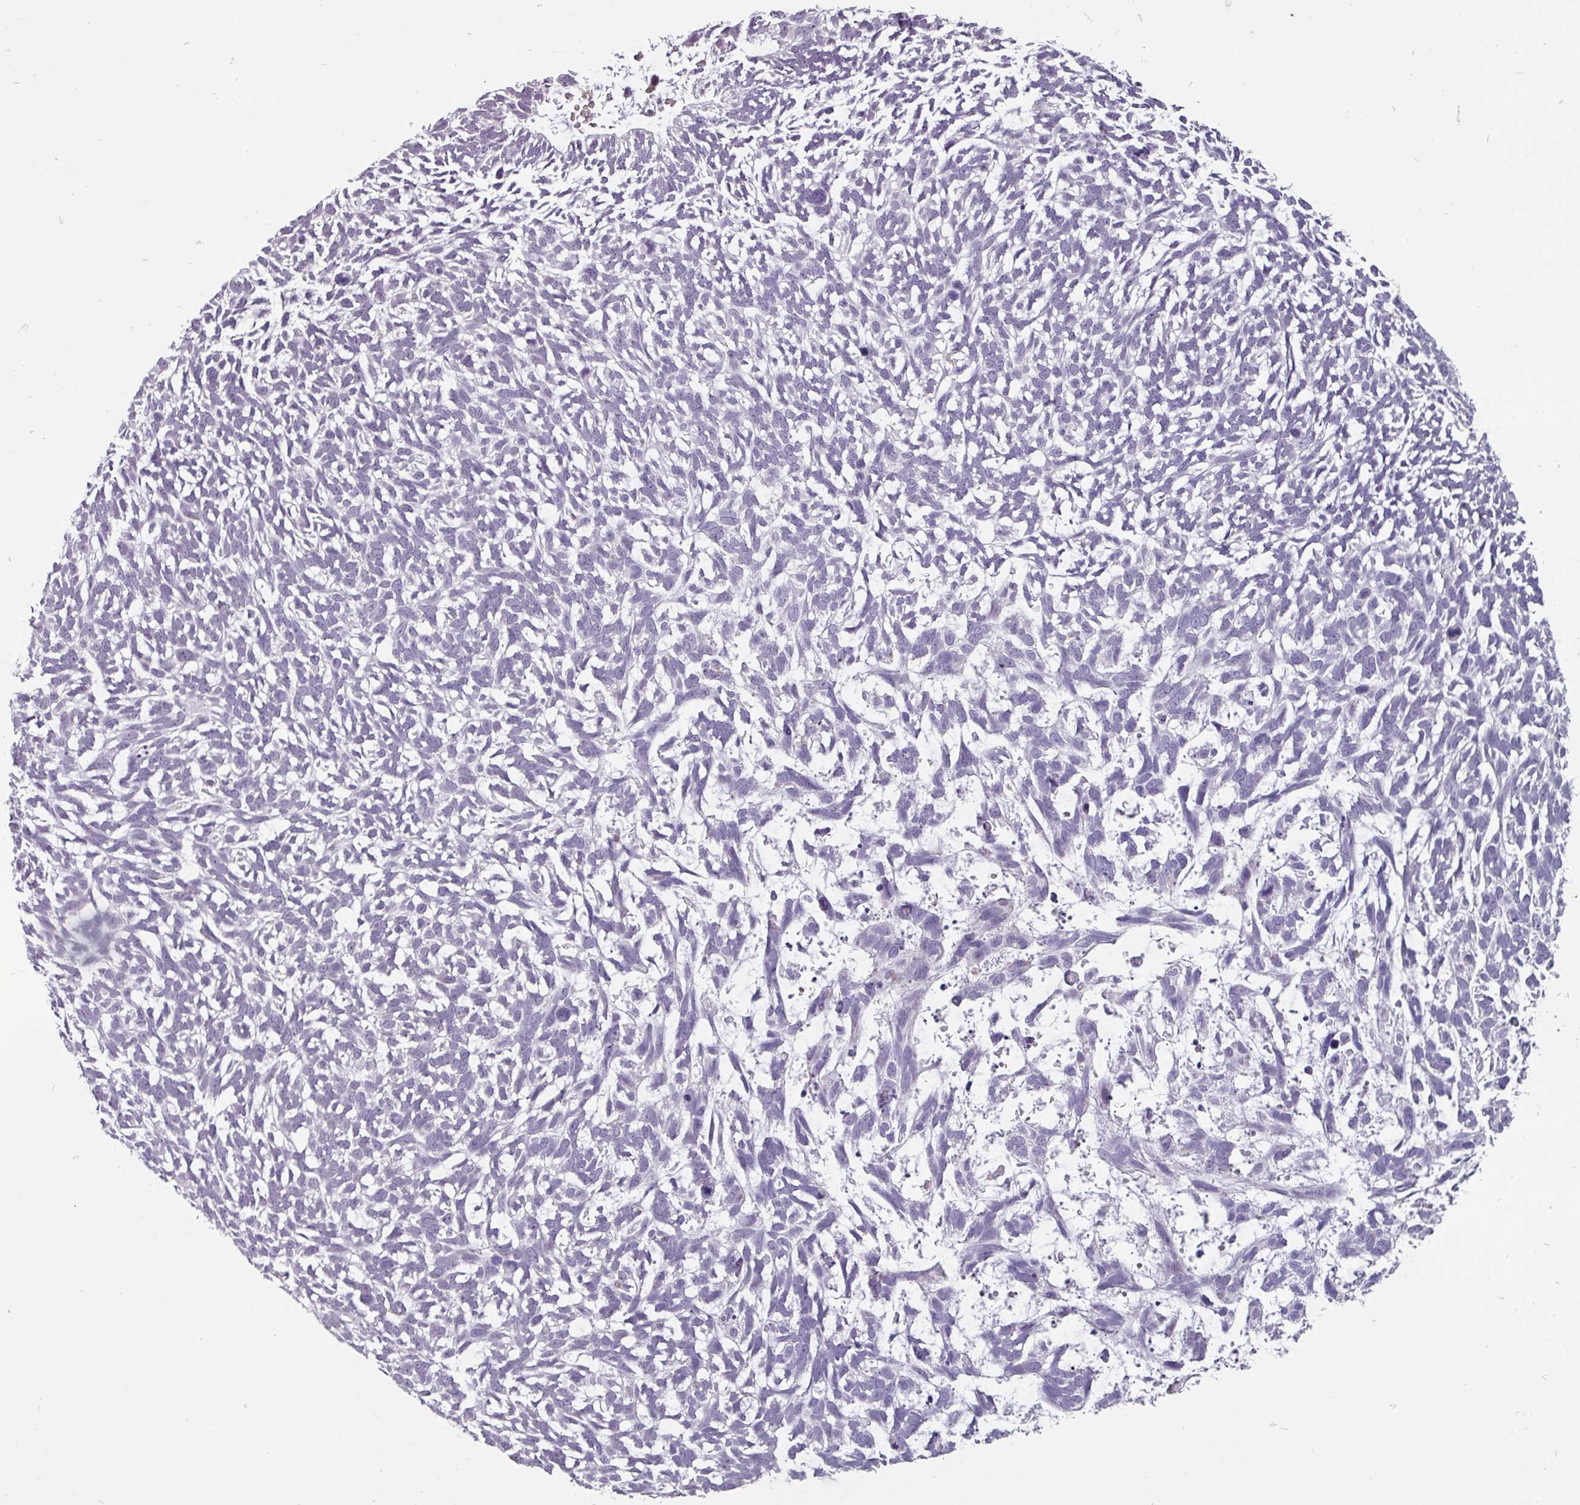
{"staining": {"intensity": "negative", "quantity": "none", "location": "none"}, "tissue": "skin cancer", "cell_type": "Tumor cells", "image_type": "cancer", "snomed": [{"axis": "morphology", "description": "Basal cell carcinoma"}, {"axis": "topography", "description": "Skin"}], "caption": "Skin cancer stained for a protein using IHC exhibits no expression tumor cells.", "gene": "CHRDL1", "patient": {"sex": "male", "age": 88}}